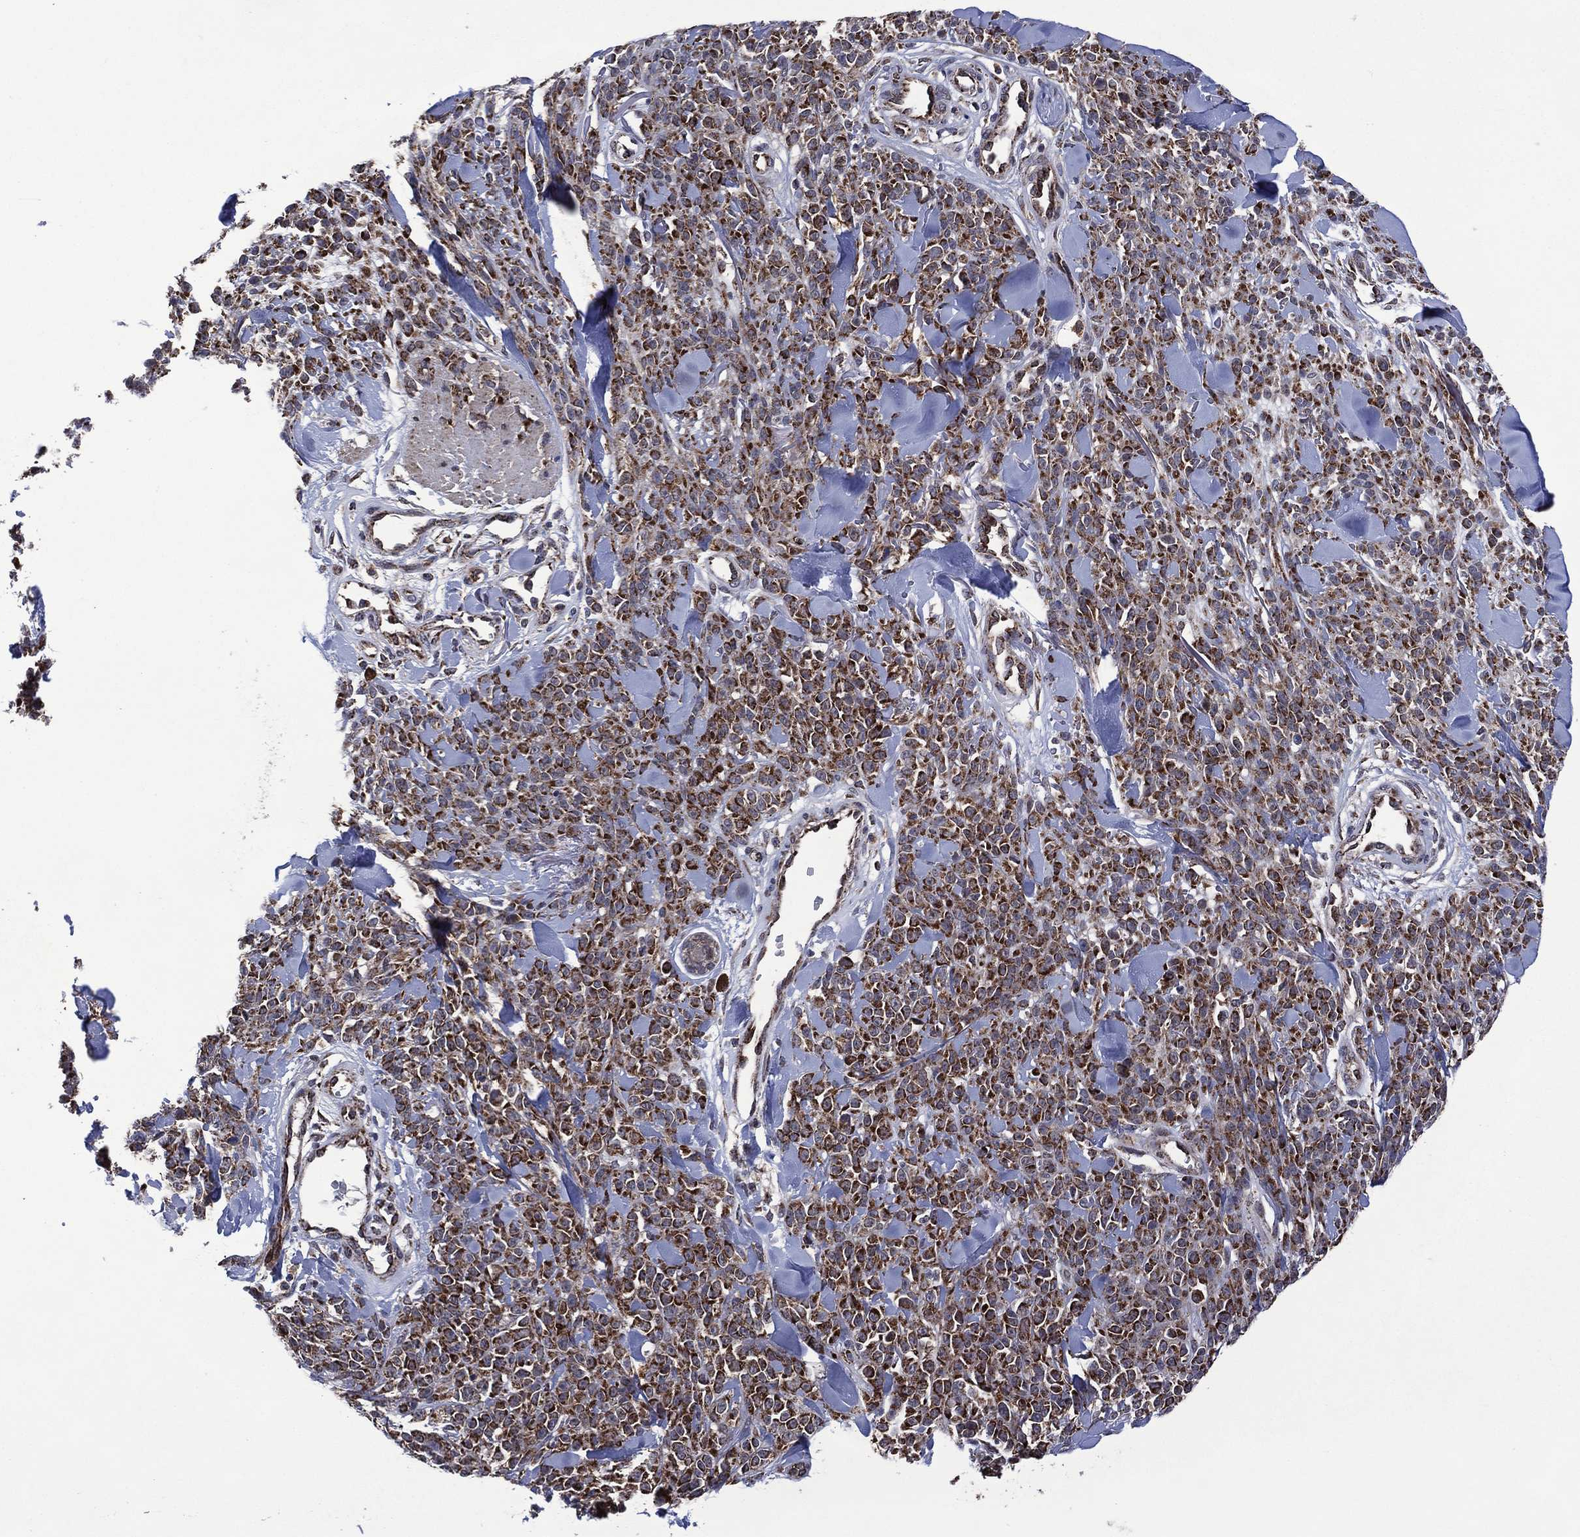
{"staining": {"intensity": "moderate", "quantity": ">75%", "location": "cytoplasmic/membranous"}, "tissue": "melanoma", "cell_type": "Tumor cells", "image_type": "cancer", "snomed": [{"axis": "morphology", "description": "Malignant melanoma, NOS"}, {"axis": "topography", "description": "Skin"}, {"axis": "topography", "description": "Skin of trunk"}], "caption": "Immunohistochemistry (DAB) staining of malignant melanoma displays moderate cytoplasmic/membranous protein expression in approximately >75% of tumor cells.", "gene": "HTD2", "patient": {"sex": "male", "age": 74}}